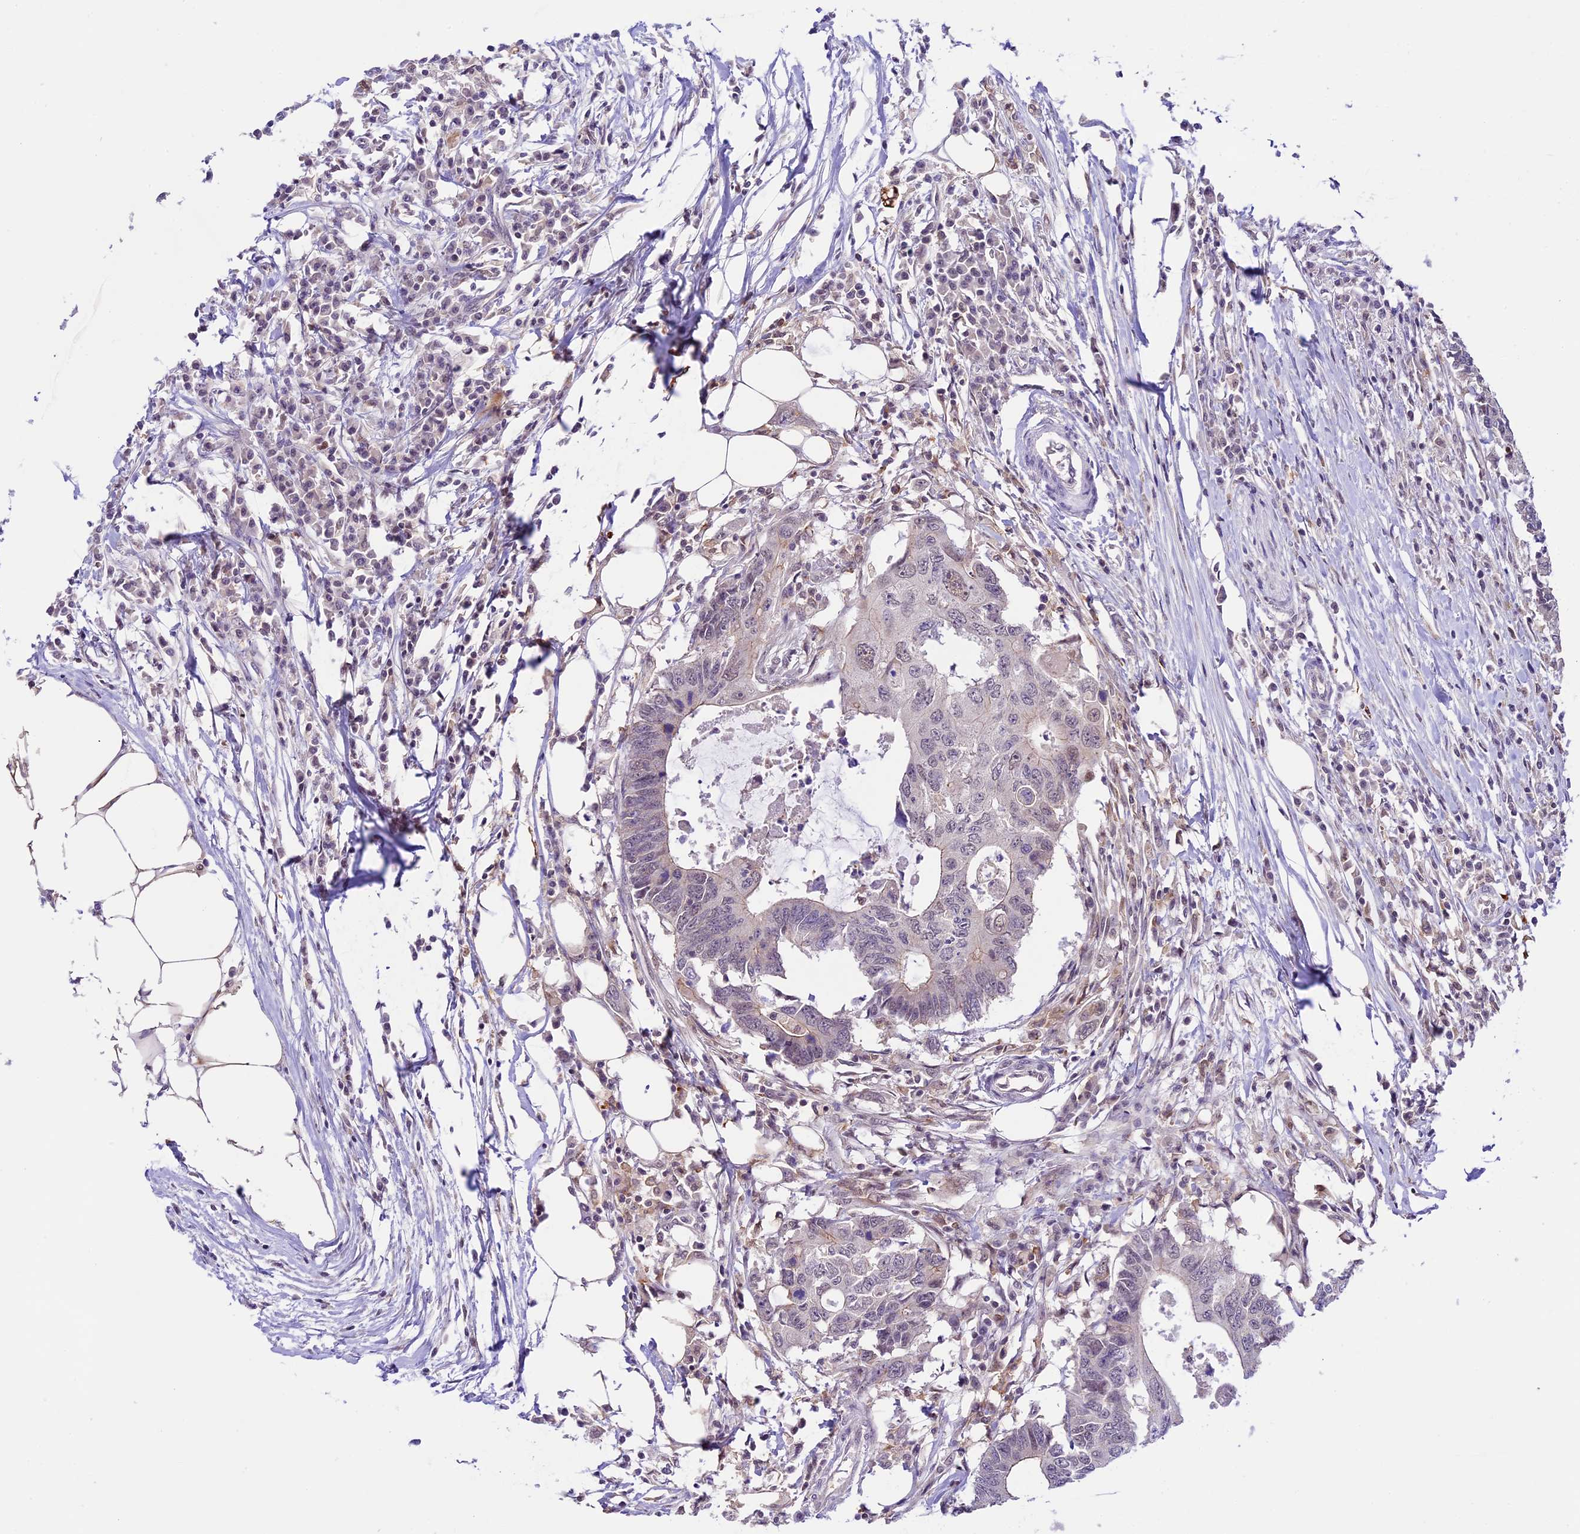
{"staining": {"intensity": "negative", "quantity": "none", "location": "none"}, "tissue": "colorectal cancer", "cell_type": "Tumor cells", "image_type": "cancer", "snomed": [{"axis": "morphology", "description": "Adenocarcinoma, NOS"}, {"axis": "topography", "description": "Colon"}], "caption": "Immunohistochemical staining of colorectal cancer (adenocarcinoma) reveals no significant staining in tumor cells. Nuclei are stained in blue.", "gene": "SHKBP1", "patient": {"sex": "male", "age": 71}}